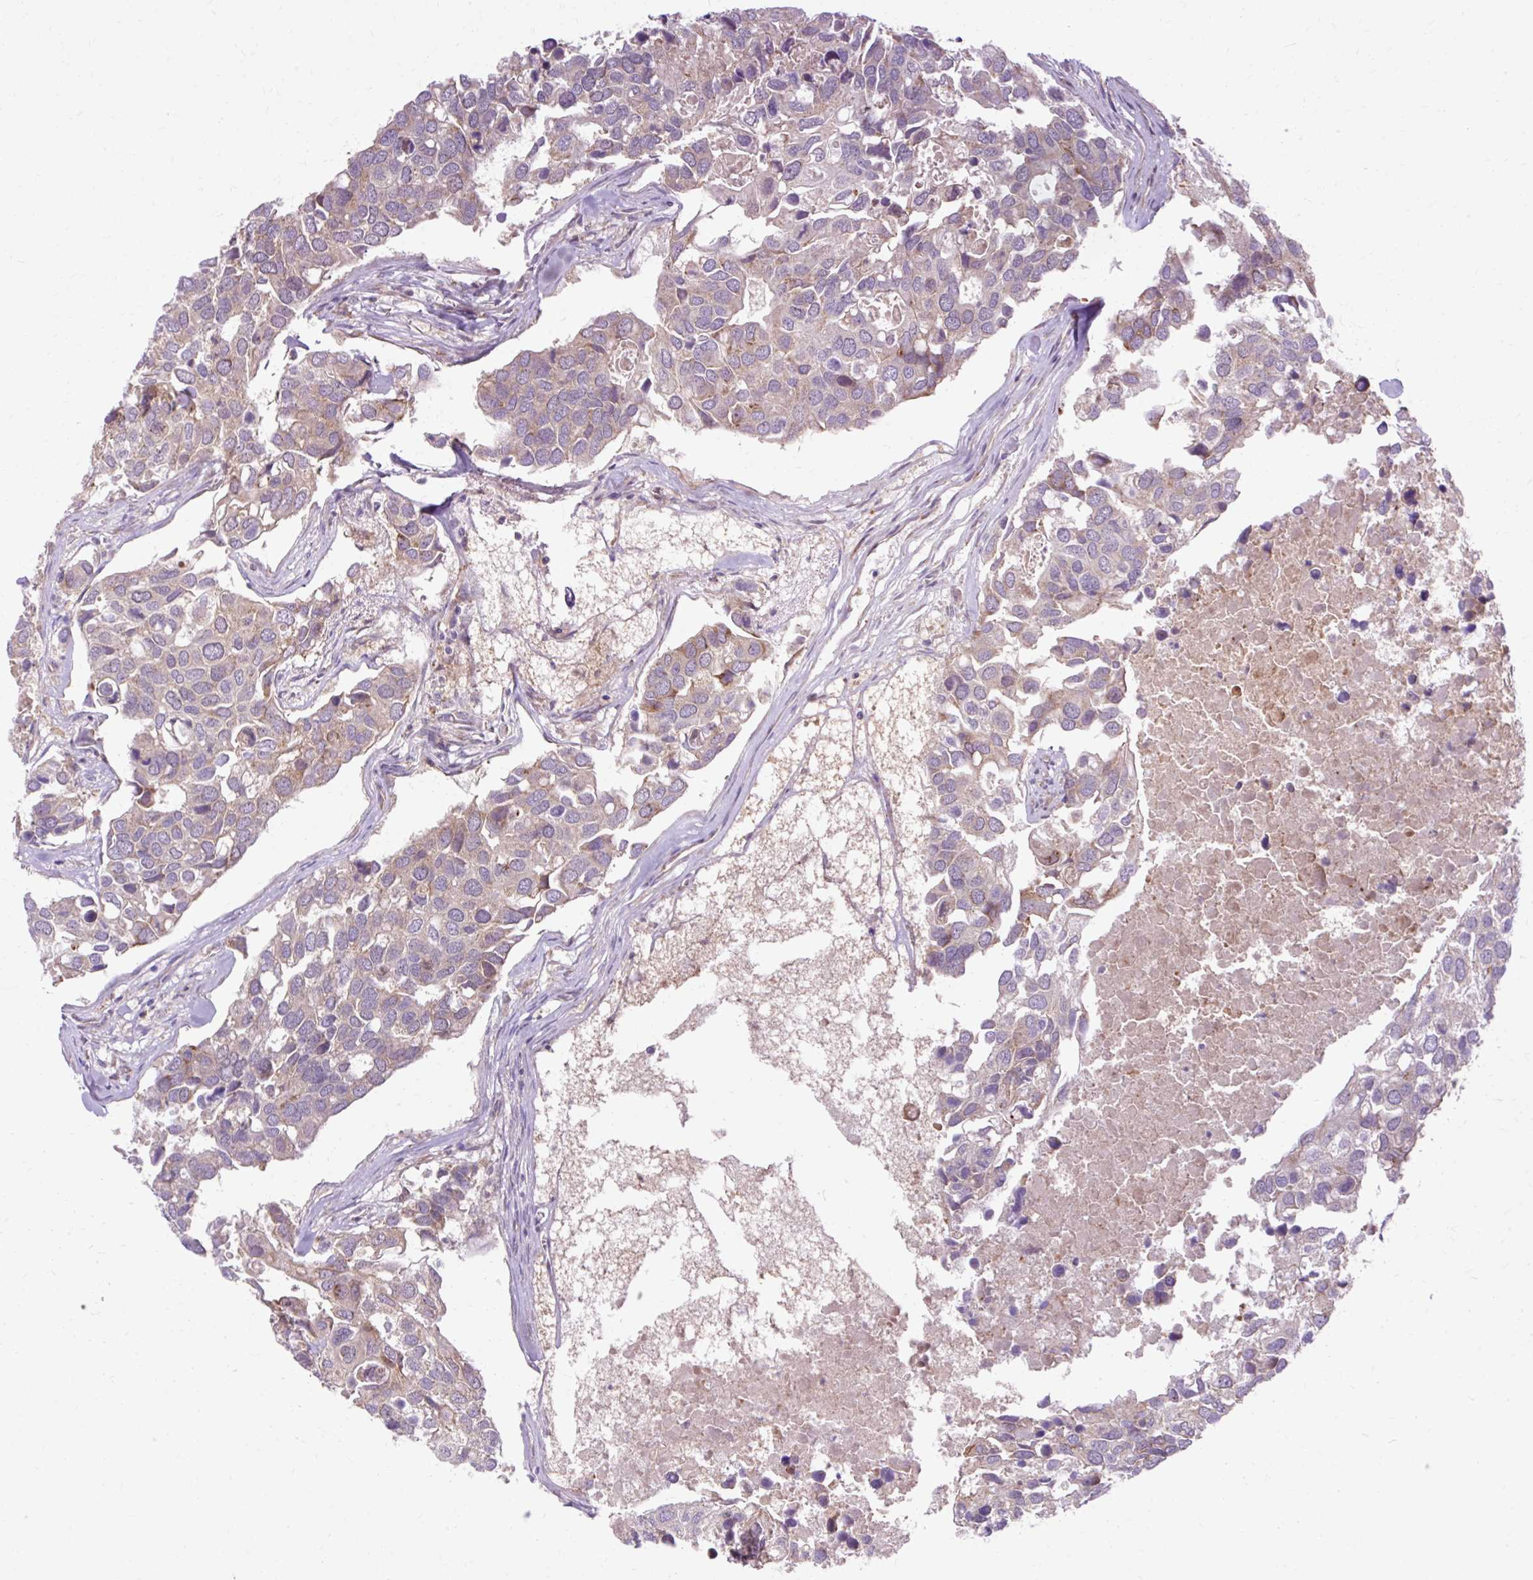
{"staining": {"intensity": "weak", "quantity": "<25%", "location": "cytoplasmic/membranous"}, "tissue": "breast cancer", "cell_type": "Tumor cells", "image_type": "cancer", "snomed": [{"axis": "morphology", "description": "Duct carcinoma"}, {"axis": "topography", "description": "Breast"}], "caption": "This is a histopathology image of immunohistochemistry staining of infiltrating ductal carcinoma (breast), which shows no positivity in tumor cells. (Brightfield microscopy of DAB (3,3'-diaminobenzidine) IHC at high magnification).", "gene": "GEMIN2", "patient": {"sex": "female", "age": 83}}